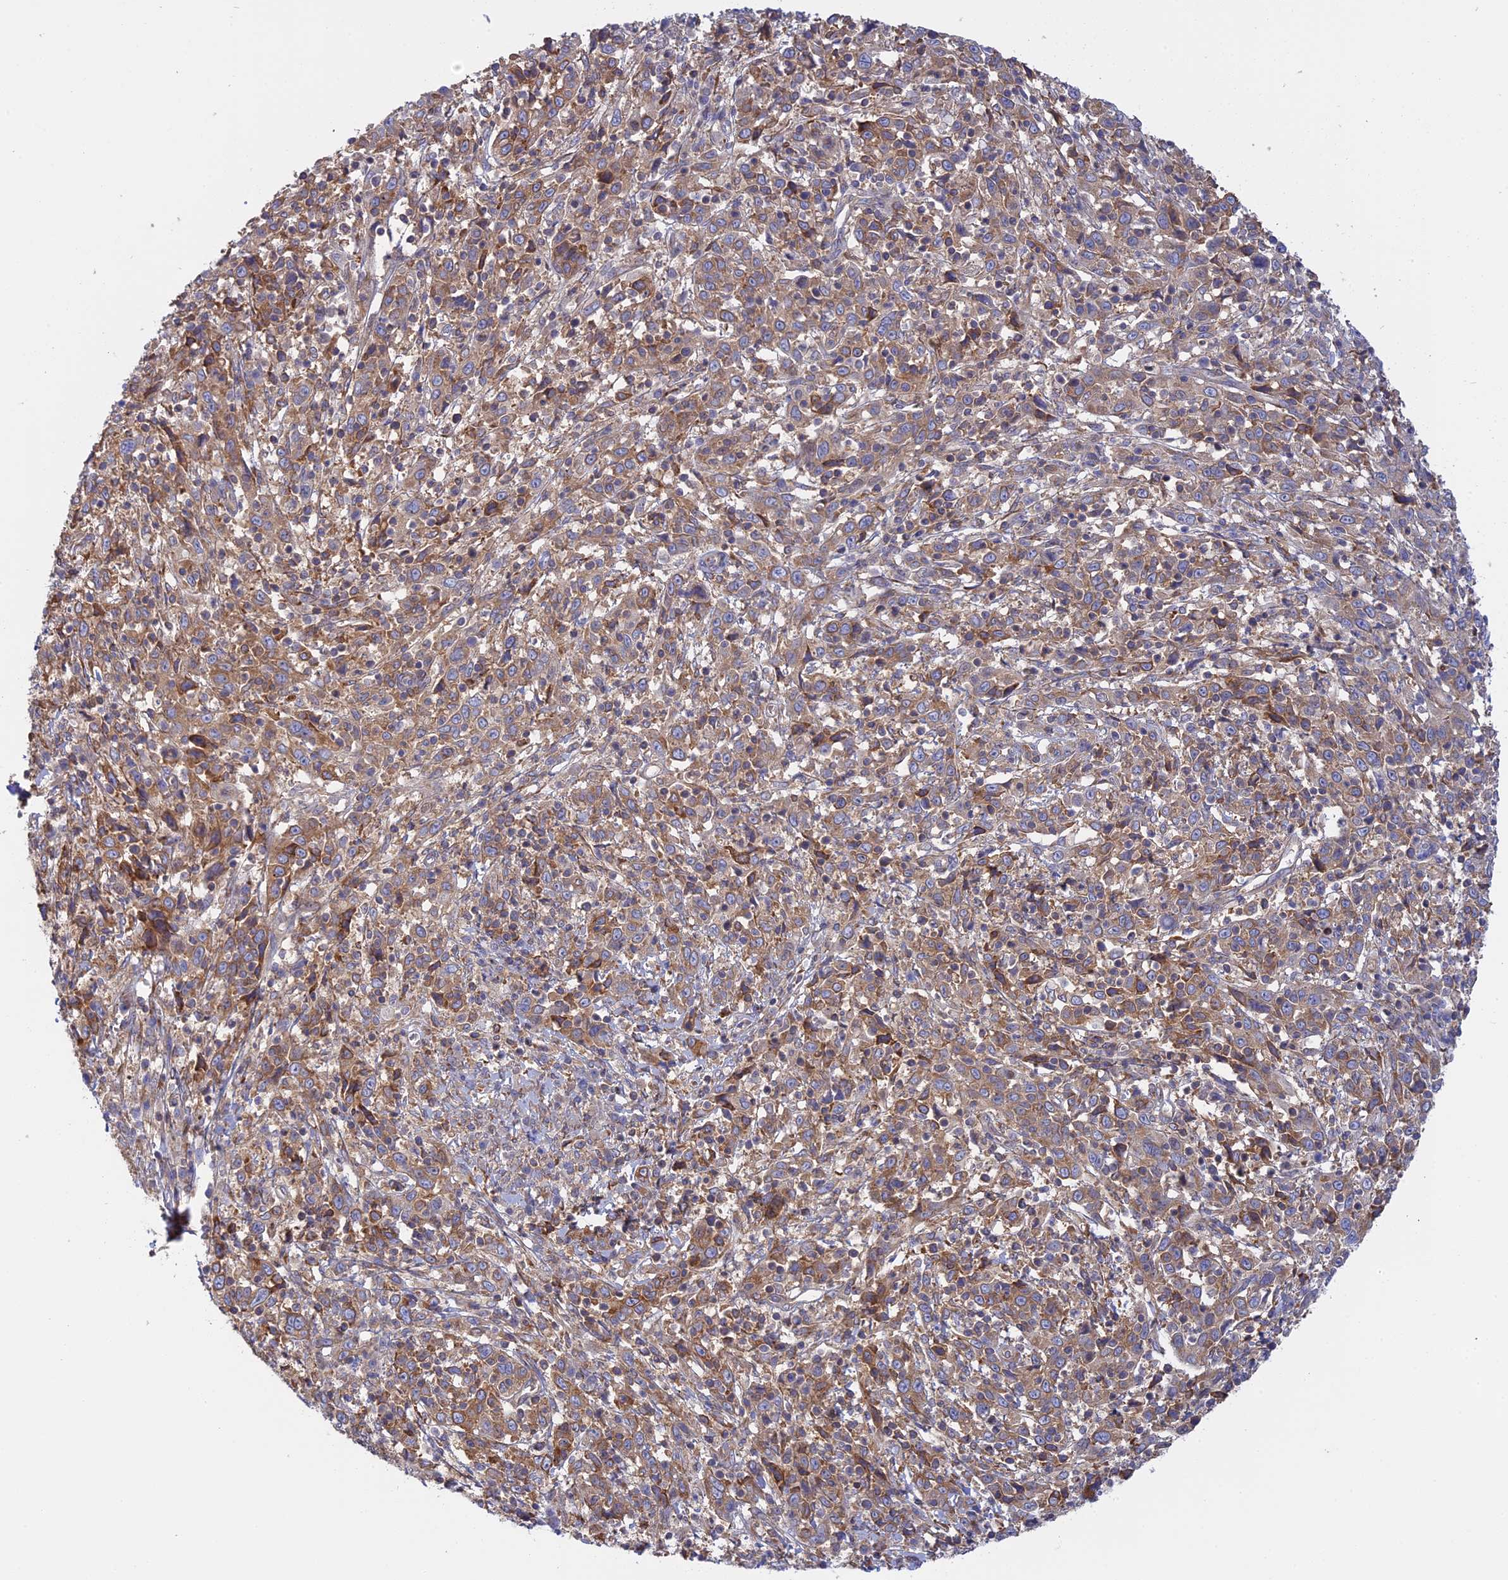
{"staining": {"intensity": "moderate", "quantity": ">75%", "location": "cytoplasmic/membranous"}, "tissue": "cervical cancer", "cell_type": "Tumor cells", "image_type": "cancer", "snomed": [{"axis": "morphology", "description": "Squamous cell carcinoma, NOS"}, {"axis": "topography", "description": "Cervix"}], "caption": "Protein staining of squamous cell carcinoma (cervical) tissue displays moderate cytoplasmic/membranous positivity in approximately >75% of tumor cells.", "gene": "GMIP", "patient": {"sex": "female", "age": 46}}